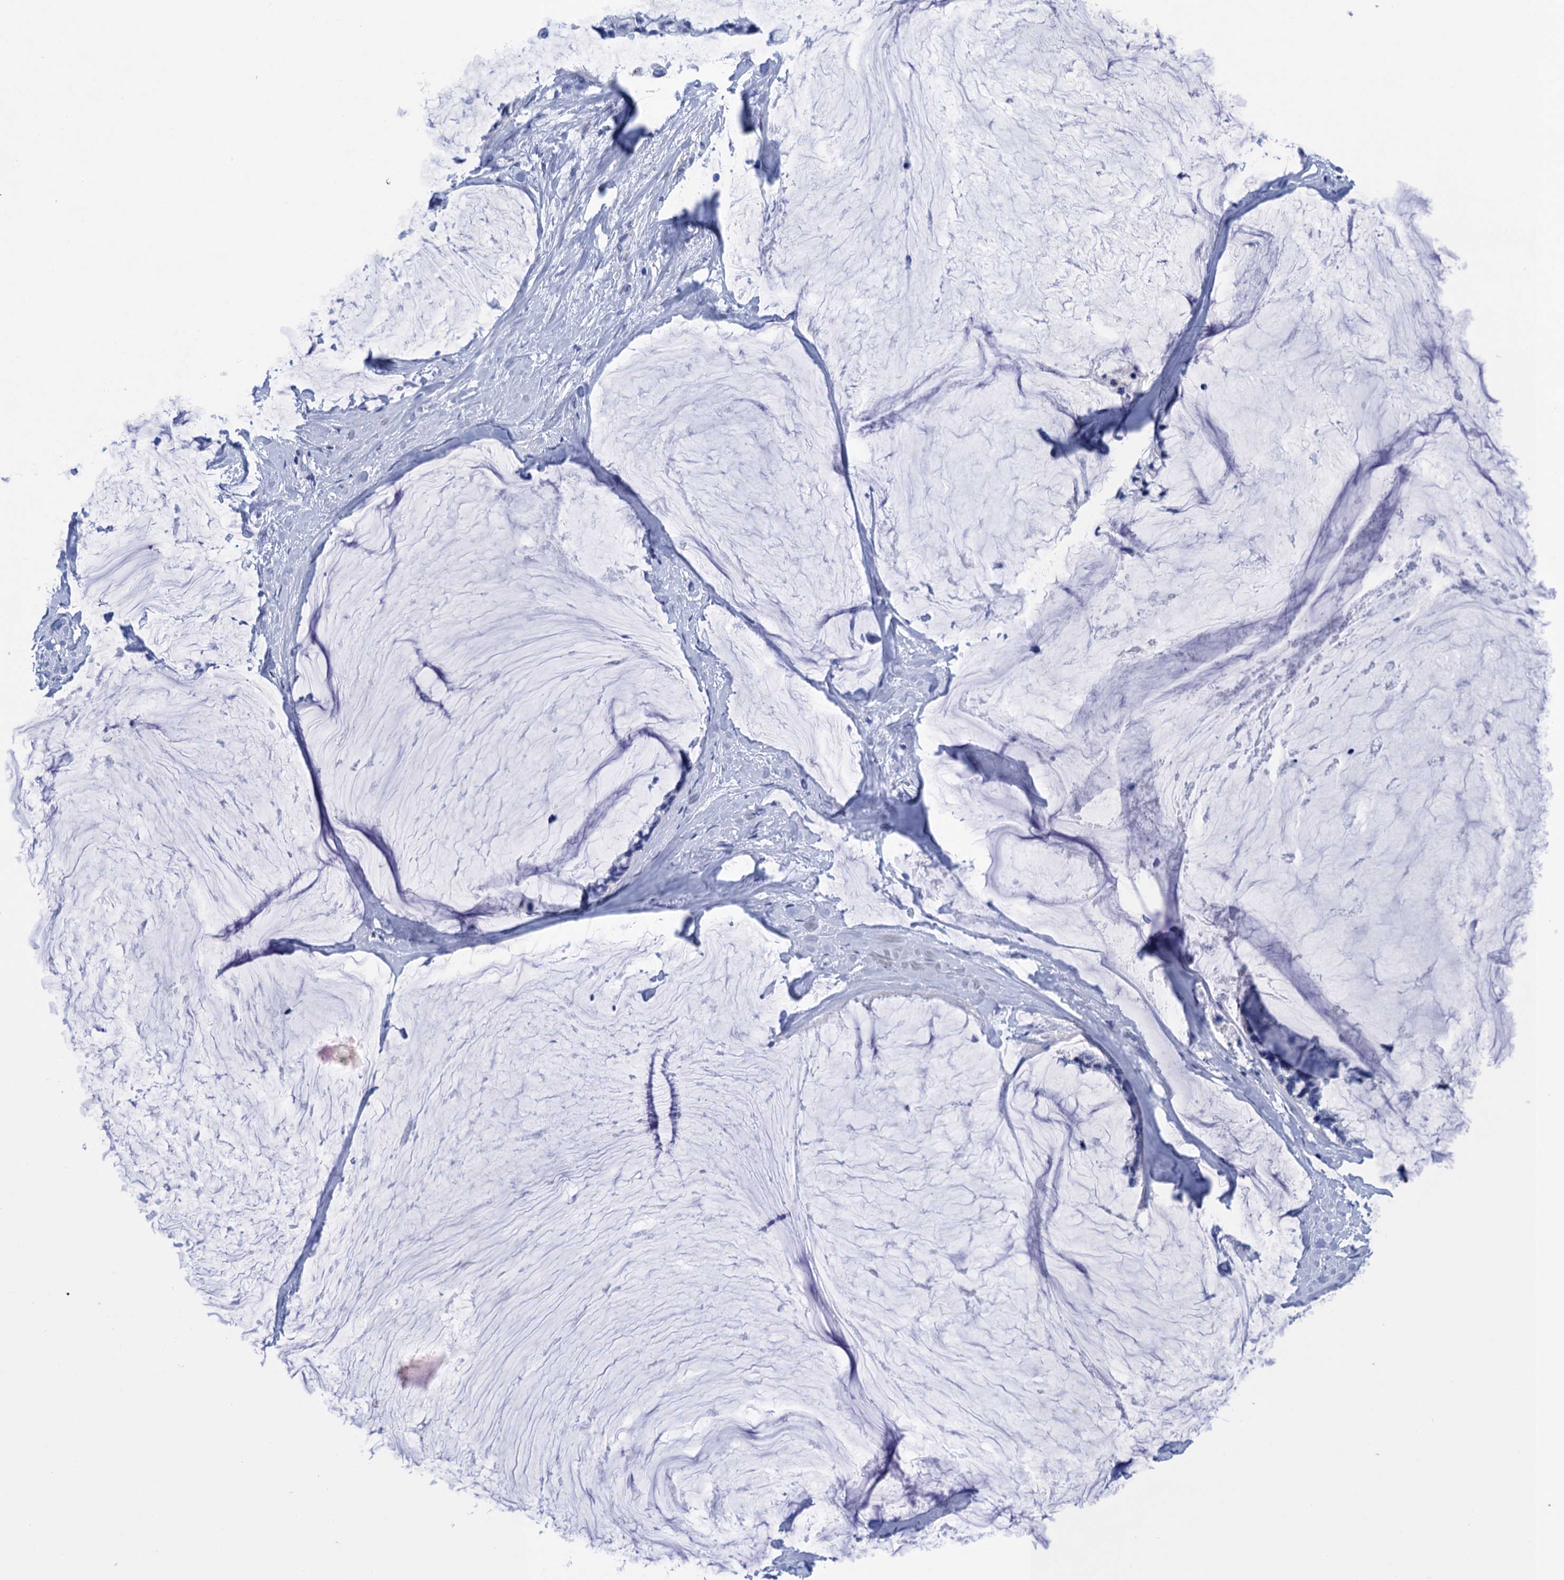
{"staining": {"intensity": "negative", "quantity": "none", "location": "none"}, "tissue": "ovarian cancer", "cell_type": "Tumor cells", "image_type": "cancer", "snomed": [{"axis": "morphology", "description": "Cystadenocarcinoma, mucinous, NOS"}, {"axis": "topography", "description": "Ovary"}], "caption": "Human ovarian cancer (mucinous cystadenocarcinoma) stained for a protein using immunohistochemistry (IHC) demonstrates no expression in tumor cells.", "gene": "METTL25", "patient": {"sex": "female", "age": 39}}